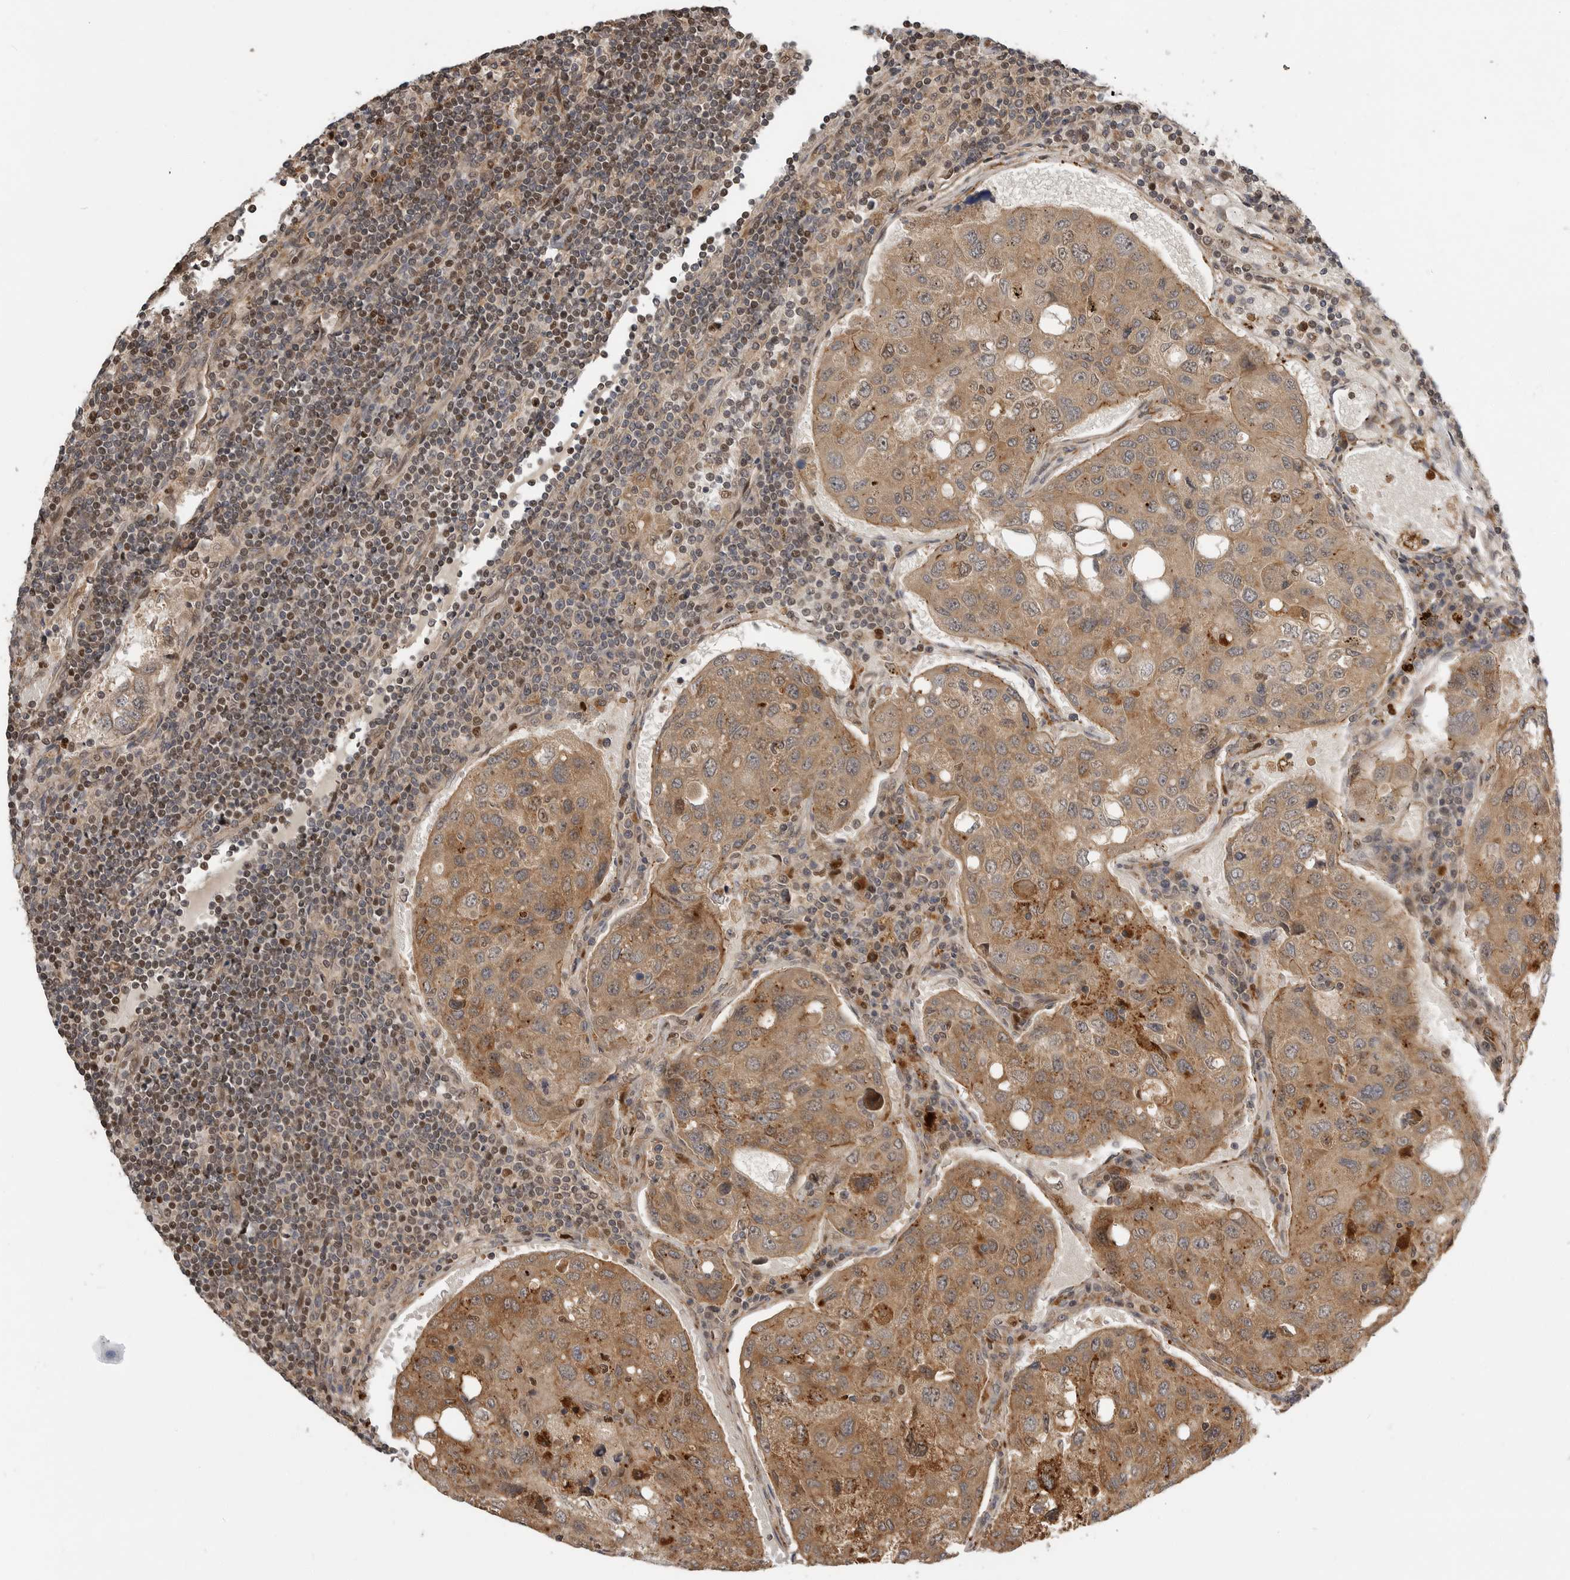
{"staining": {"intensity": "moderate", "quantity": ">75%", "location": "cytoplasmic/membranous"}, "tissue": "urothelial cancer", "cell_type": "Tumor cells", "image_type": "cancer", "snomed": [{"axis": "morphology", "description": "Urothelial carcinoma, High grade"}, {"axis": "topography", "description": "Lymph node"}, {"axis": "topography", "description": "Urinary bladder"}], "caption": "This is a histology image of IHC staining of high-grade urothelial carcinoma, which shows moderate positivity in the cytoplasmic/membranous of tumor cells.", "gene": "STRAP", "patient": {"sex": "male", "age": 51}}